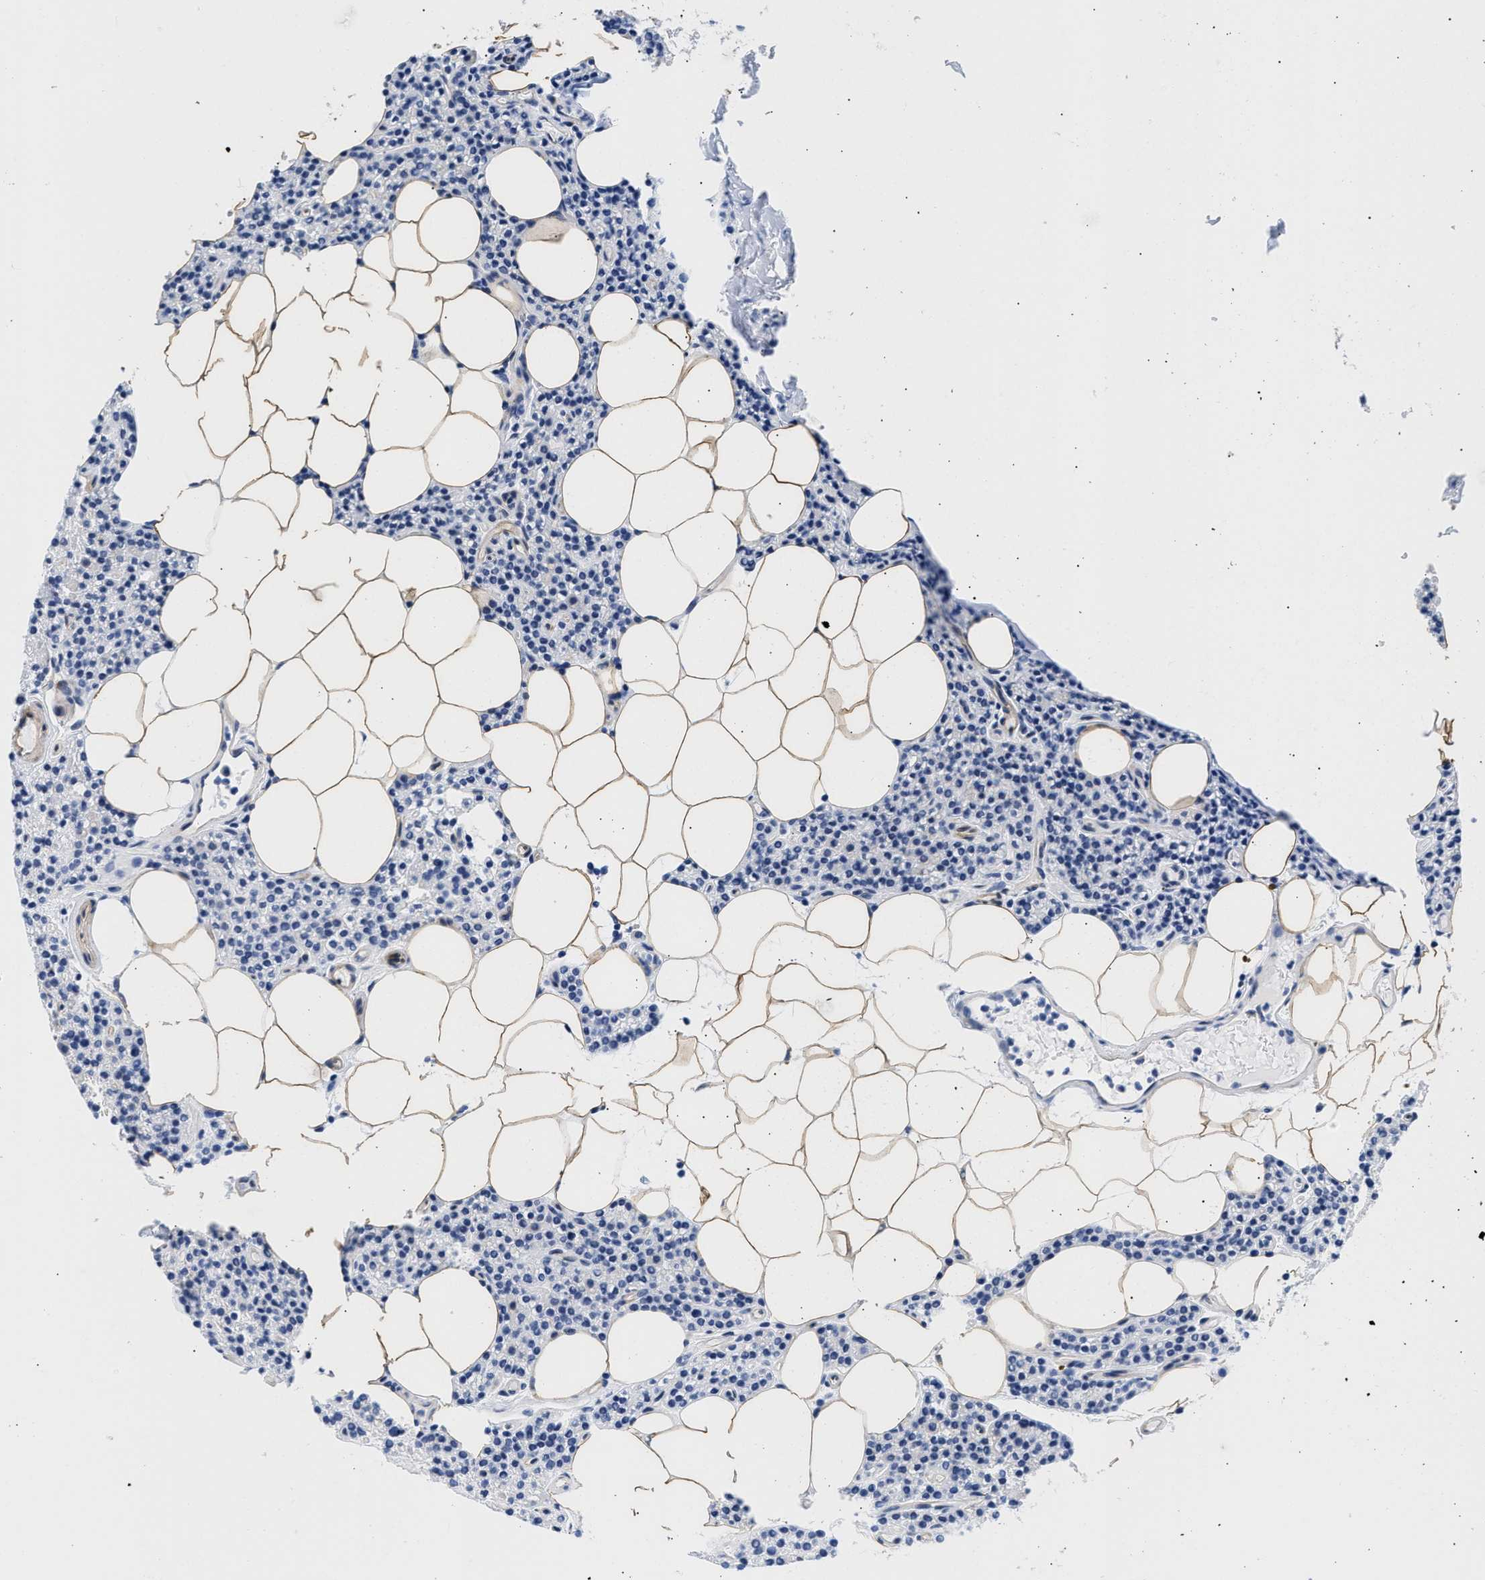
{"staining": {"intensity": "negative", "quantity": "none", "location": "none"}, "tissue": "parathyroid gland", "cell_type": "Glandular cells", "image_type": "normal", "snomed": [{"axis": "morphology", "description": "Normal tissue, NOS"}, {"axis": "morphology", "description": "Adenoma, NOS"}, {"axis": "topography", "description": "Parathyroid gland"}], "caption": "A high-resolution image shows immunohistochemistry (IHC) staining of unremarkable parathyroid gland, which exhibits no significant staining in glandular cells.", "gene": "TRIM29", "patient": {"sex": "female", "age": 70}}